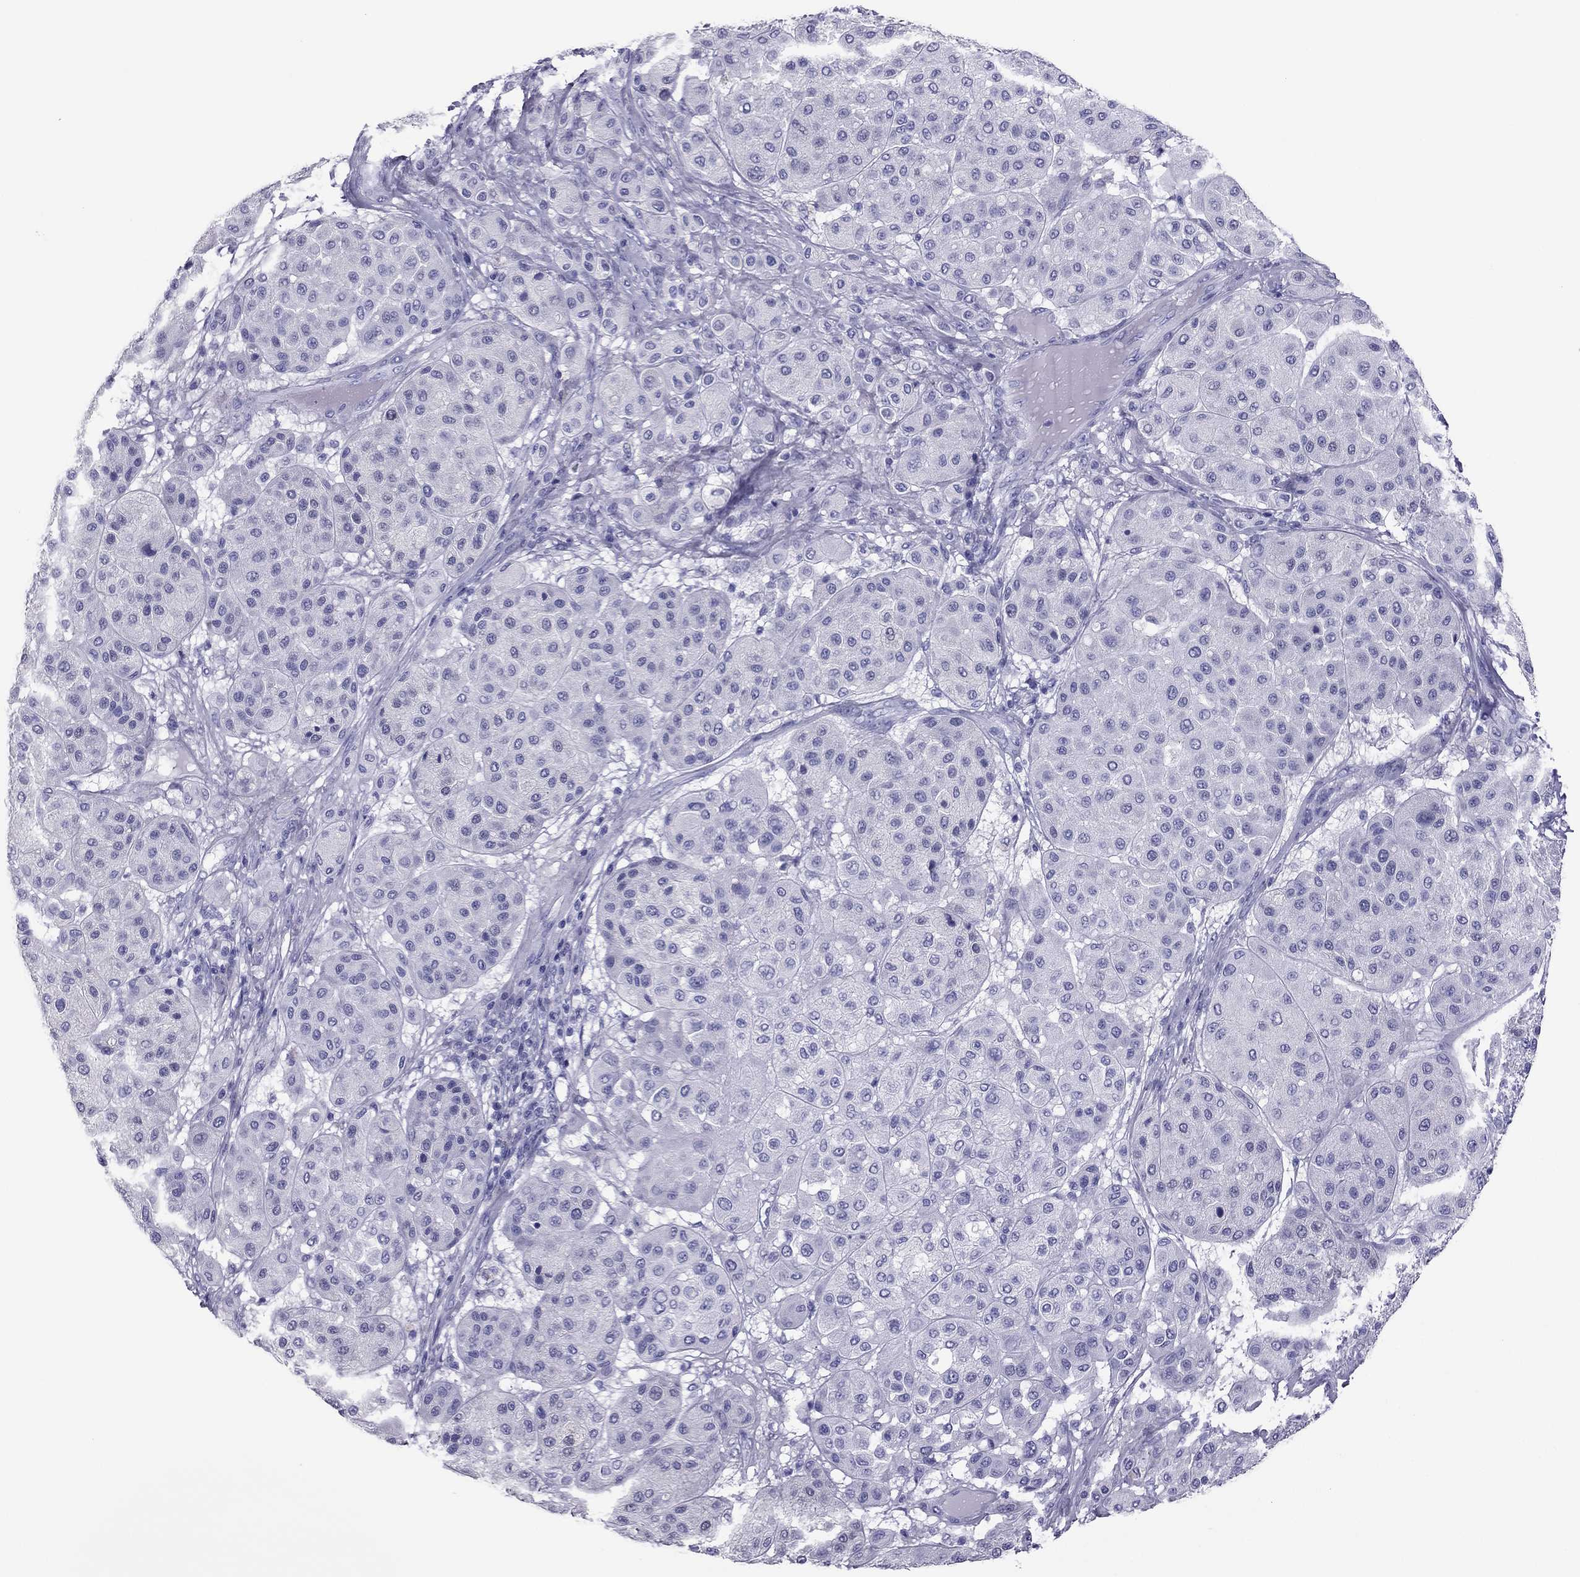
{"staining": {"intensity": "negative", "quantity": "none", "location": "none"}, "tissue": "melanoma", "cell_type": "Tumor cells", "image_type": "cancer", "snomed": [{"axis": "morphology", "description": "Malignant melanoma, Metastatic site"}, {"axis": "topography", "description": "Smooth muscle"}], "caption": "Tumor cells are negative for protein expression in human malignant melanoma (metastatic site).", "gene": "PDE6A", "patient": {"sex": "male", "age": 41}}